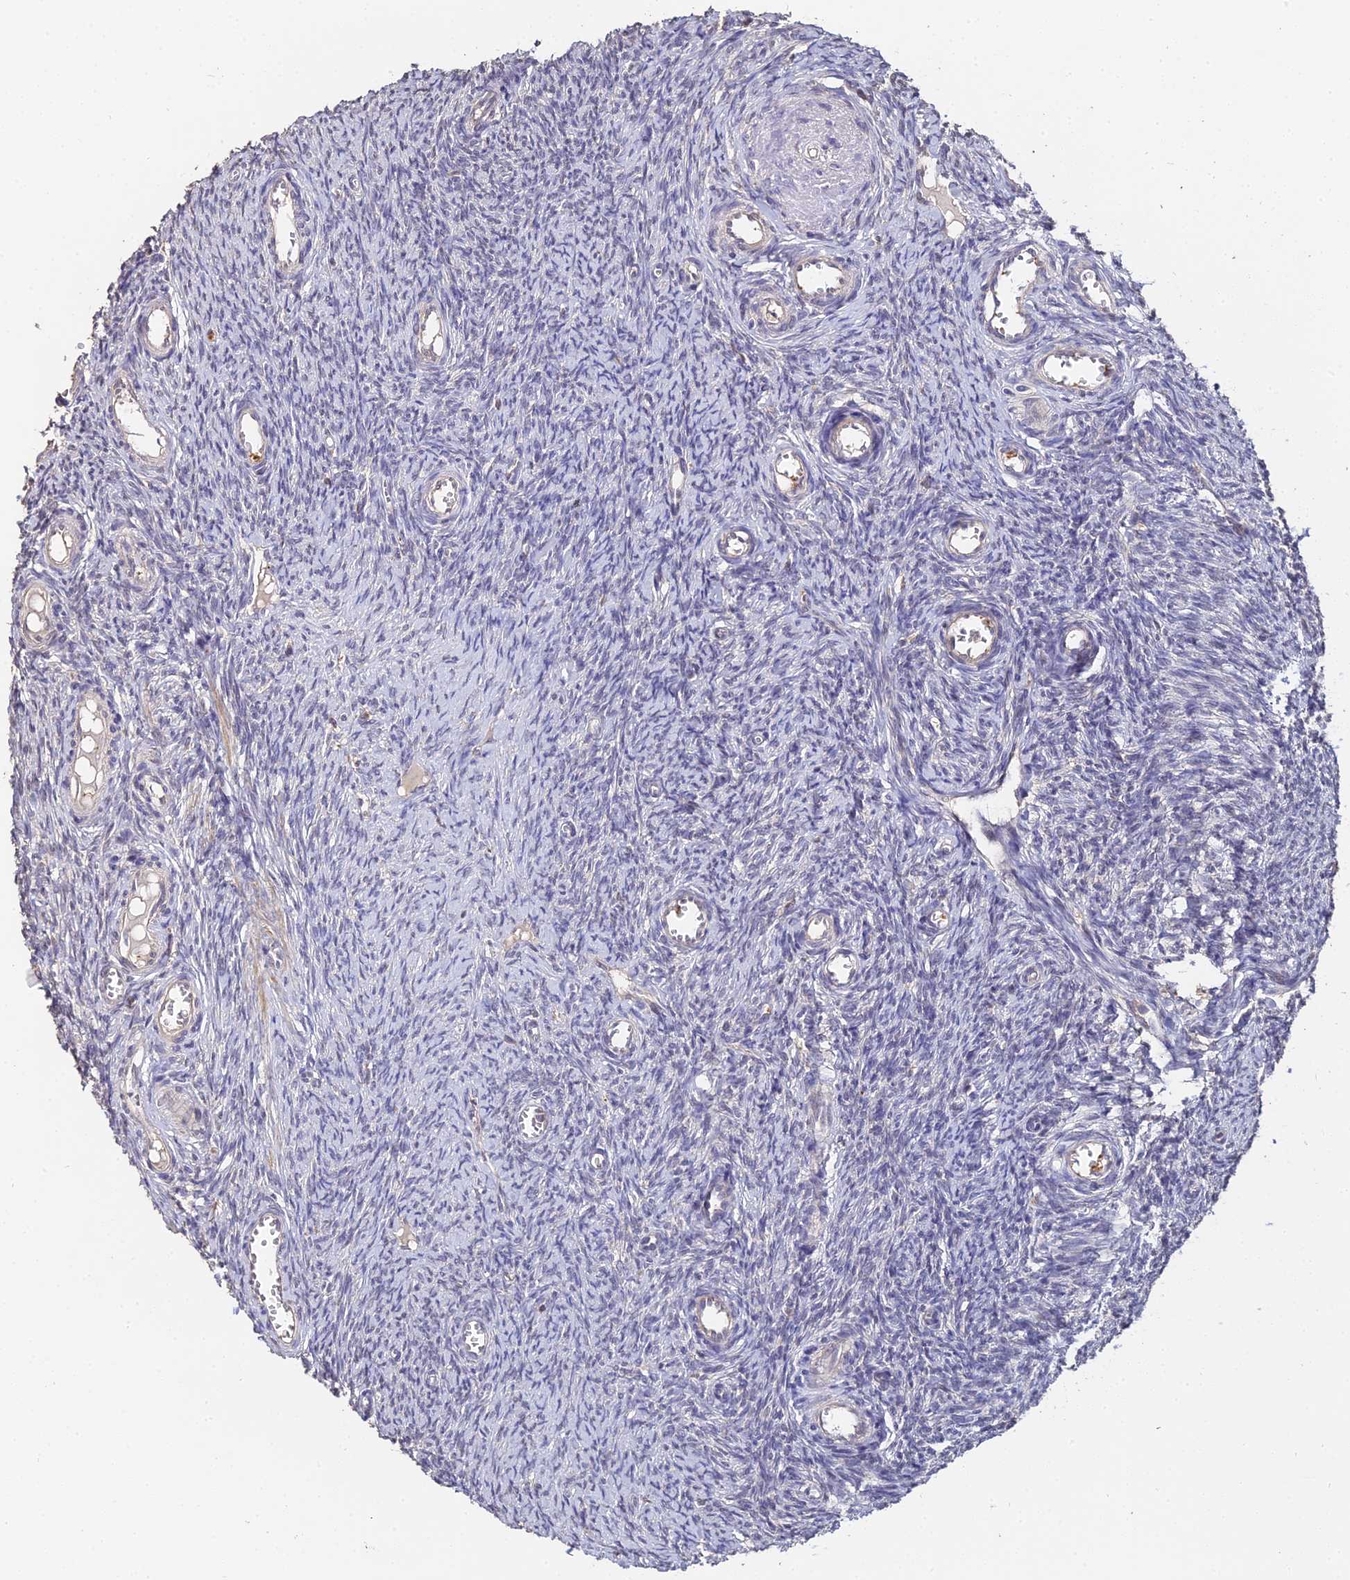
{"staining": {"intensity": "weak", "quantity": ">75%", "location": "cytoplasmic/membranous"}, "tissue": "ovary", "cell_type": "Follicle cells", "image_type": "normal", "snomed": [{"axis": "morphology", "description": "Normal tissue, NOS"}, {"axis": "topography", "description": "Ovary"}], "caption": "Immunohistochemical staining of normal ovary exhibits weak cytoplasmic/membranous protein positivity in approximately >75% of follicle cells.", "gene": "LSM5", "patient": {"sex": "female", "age": 44}}